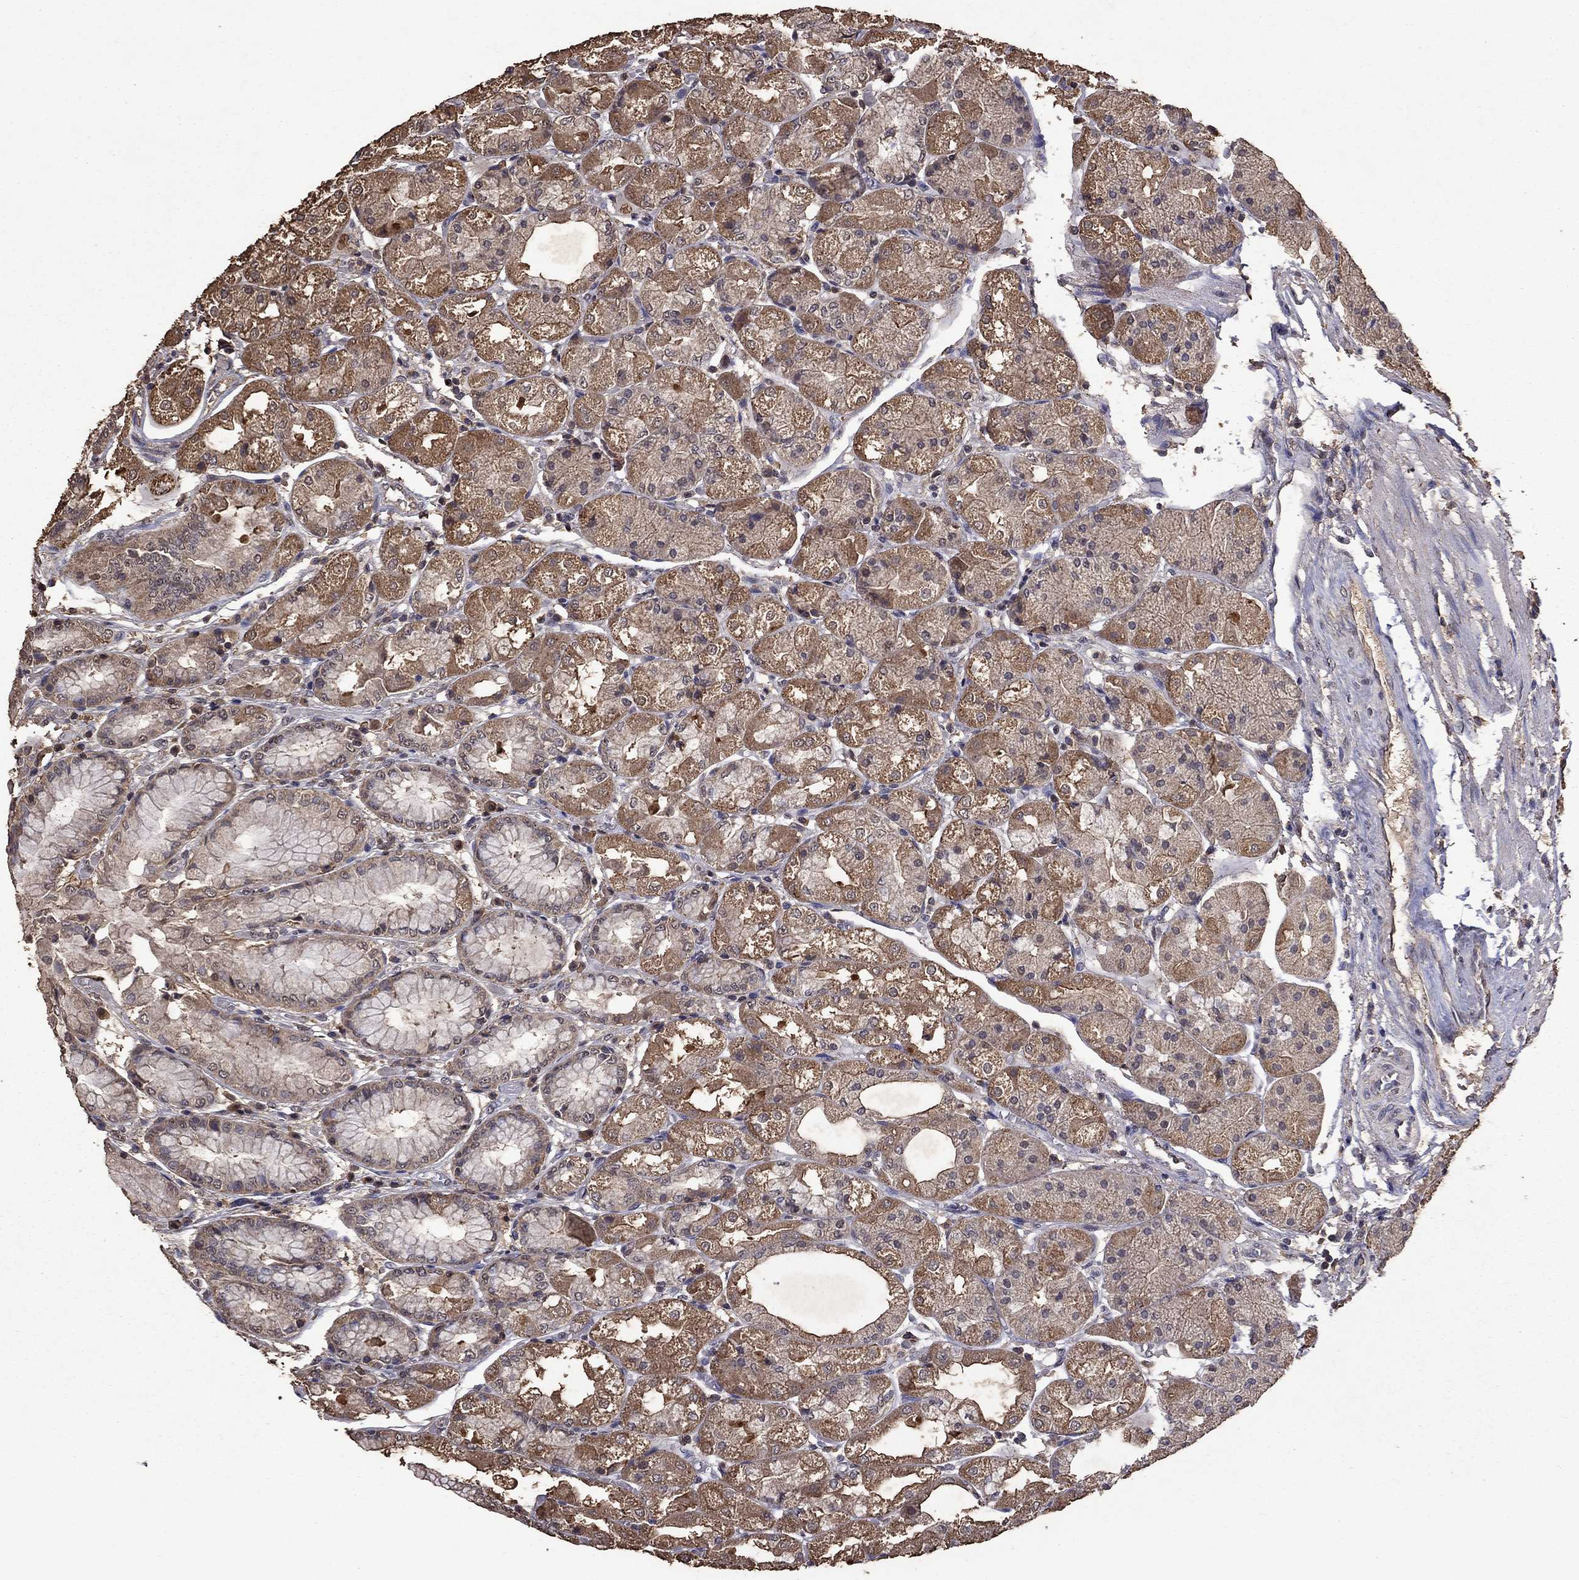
{"staining": {"intensity": "moderate", "quantity": ">75%", "location": "cytoplasmic/membranous"}, "tissue": "stomach", "cell_type": "Glandular cells", "image_type": "normal", "snomed": [{"axis": "morphology", "description": "Normal tissue, NOS"}, {"axis": "topography", "description": "Stomach, upper"}], "caption": "Immunohistochemistry (IHC) (DAB (3,3'-diaminobenzidine)) staining of unremarkable human stomach exhibits moderate cytoplasmic/membranous protein expression in about >75% of glandular cells. (IHC, brightfield microscopy, high magnification).", "gene": "SERPINA5", "patient": {"sex": "male", "age": 72}}